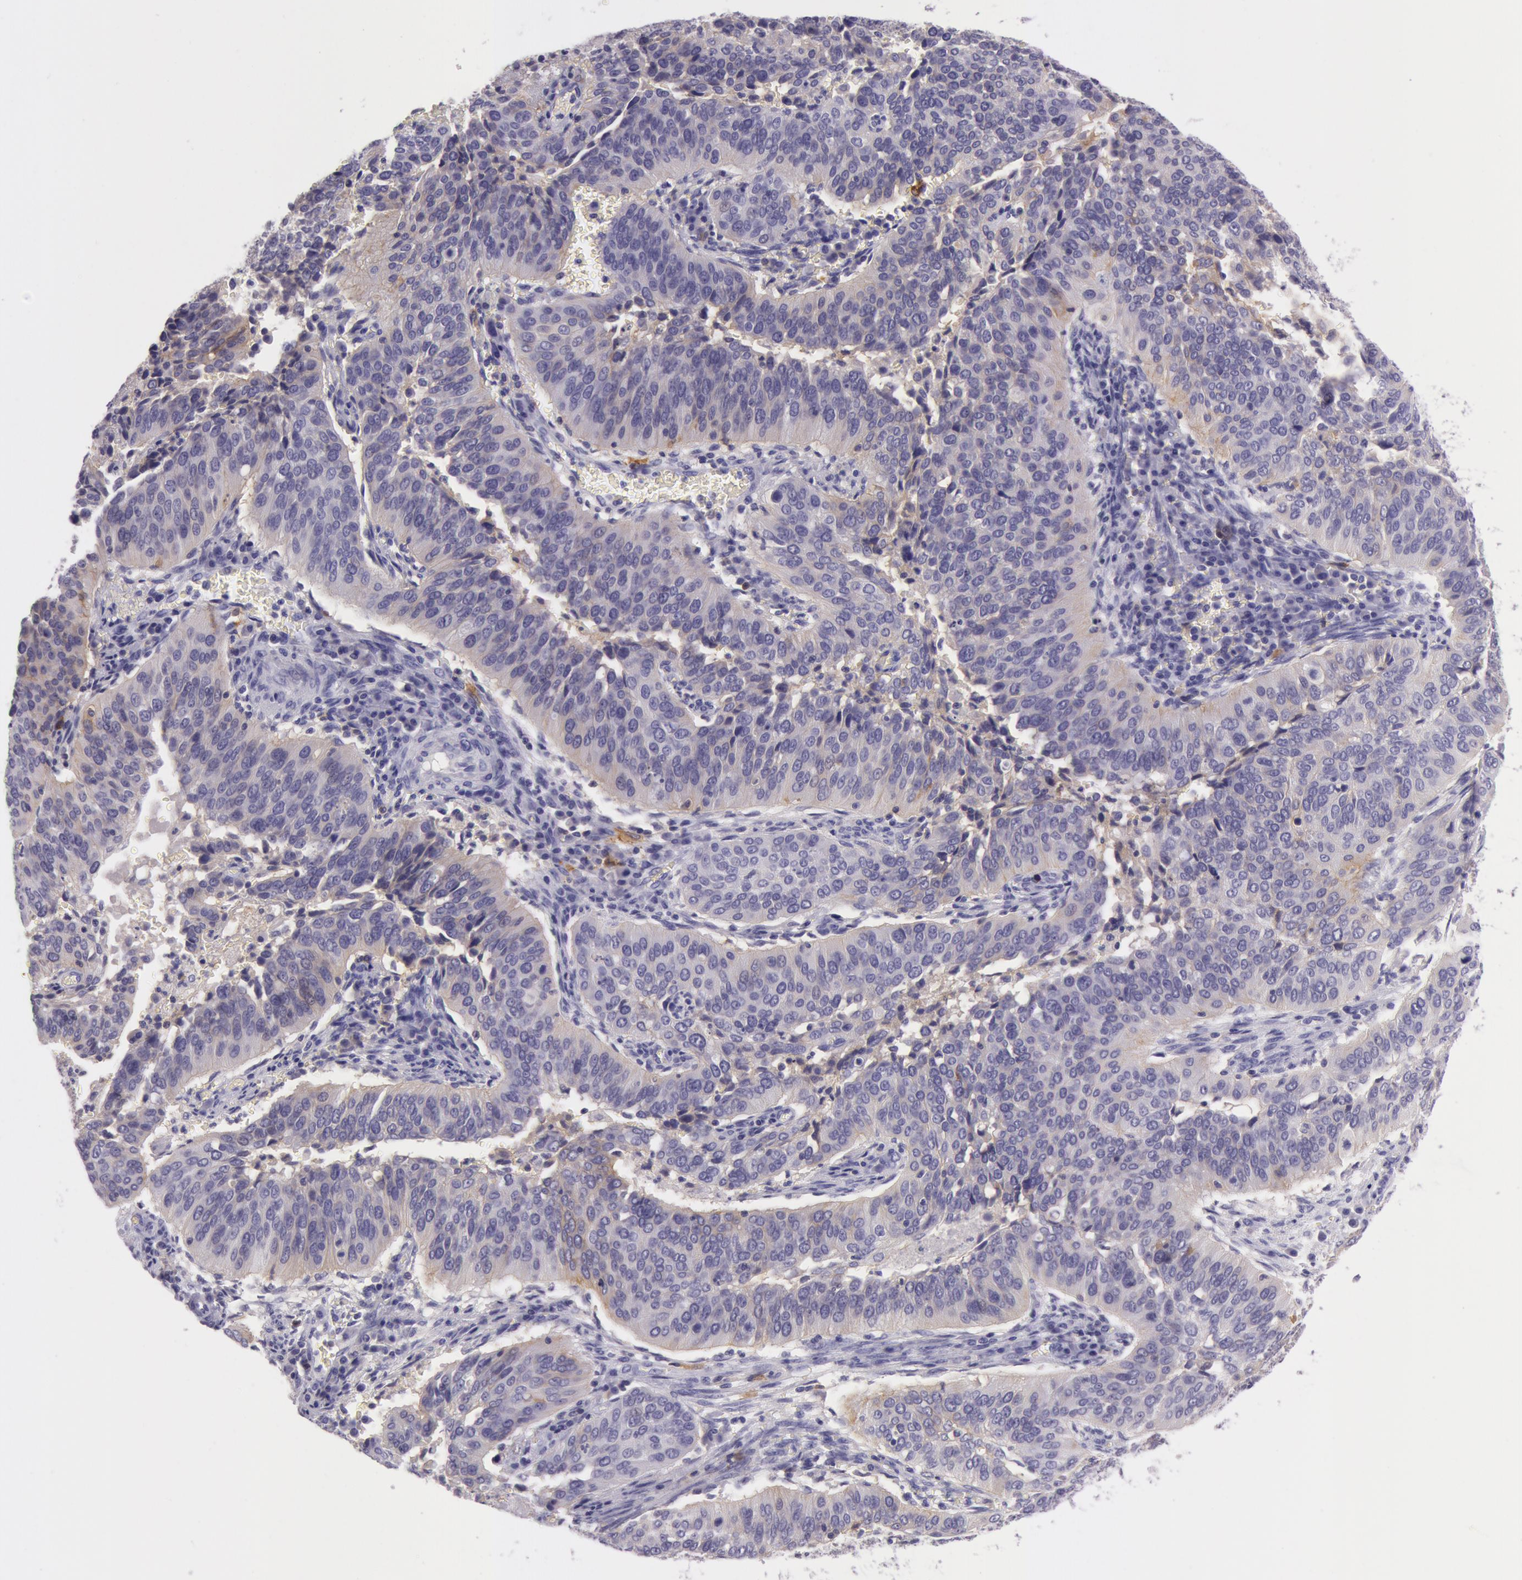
{"staining": {"intensity": "weak", "quantity": "25%-75%", "location": "cytoplasmic/membranous"}, "tissue": "cervical cancer", "cell_type": "Tumor cells", "image_type": "cancer", "snomed": [{"axis": "morphology", "description": "Squamous cell carcinoma, NOS"}, {"axis": "topography", "description": "Cervix"}], "caption": "A brown stain labels weak cytoplasmic/membranous staining of a protein in cervical squamous cell carcinoma tumor cells.", "gene": "LY75", "patient": {"sex": "female", "age": 39}}